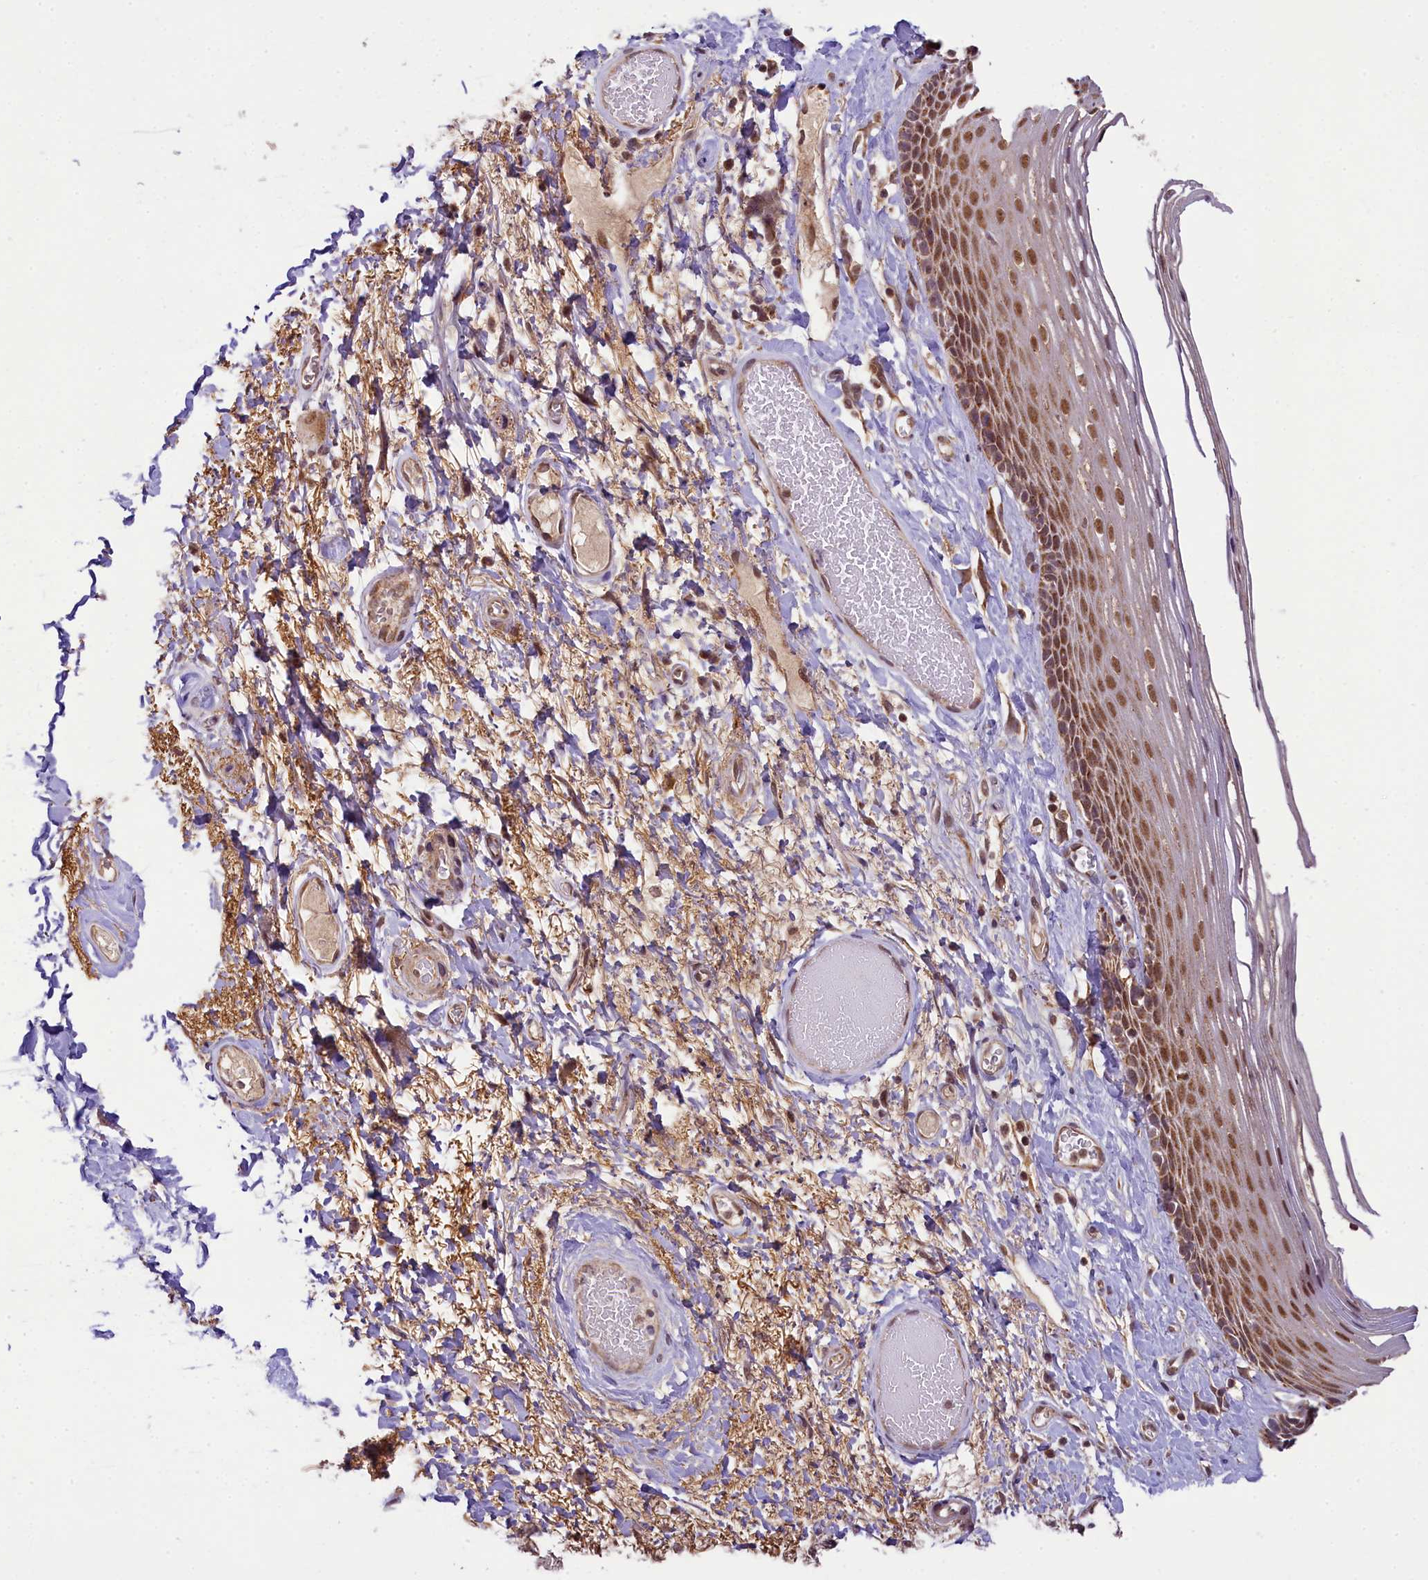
{"staining": {"intensity": "moderate", "quantity": ">75%", "location": "nuclear"}, "tissue": "skin", "cell_type": "Epidermal cells", "image_type": "normal", "snomed": [{"axis": "morphology", "description": "Normal tissue, NOS"}, {"axis": "topography", "description": "Anal"}], "caption": "Immunohistochemistry (DAB) staining of unremarkable skin shows moderate nuclear protein expression in about >75% of epidermal cells. (Stains: DAB (3,3'-diaminobenzidine) in brown, nuclei in blue, Microscopy: brightfield microscopy at high magnification).", "gene": "PAF1", "patient": {"sex": "male", "age": 69}}